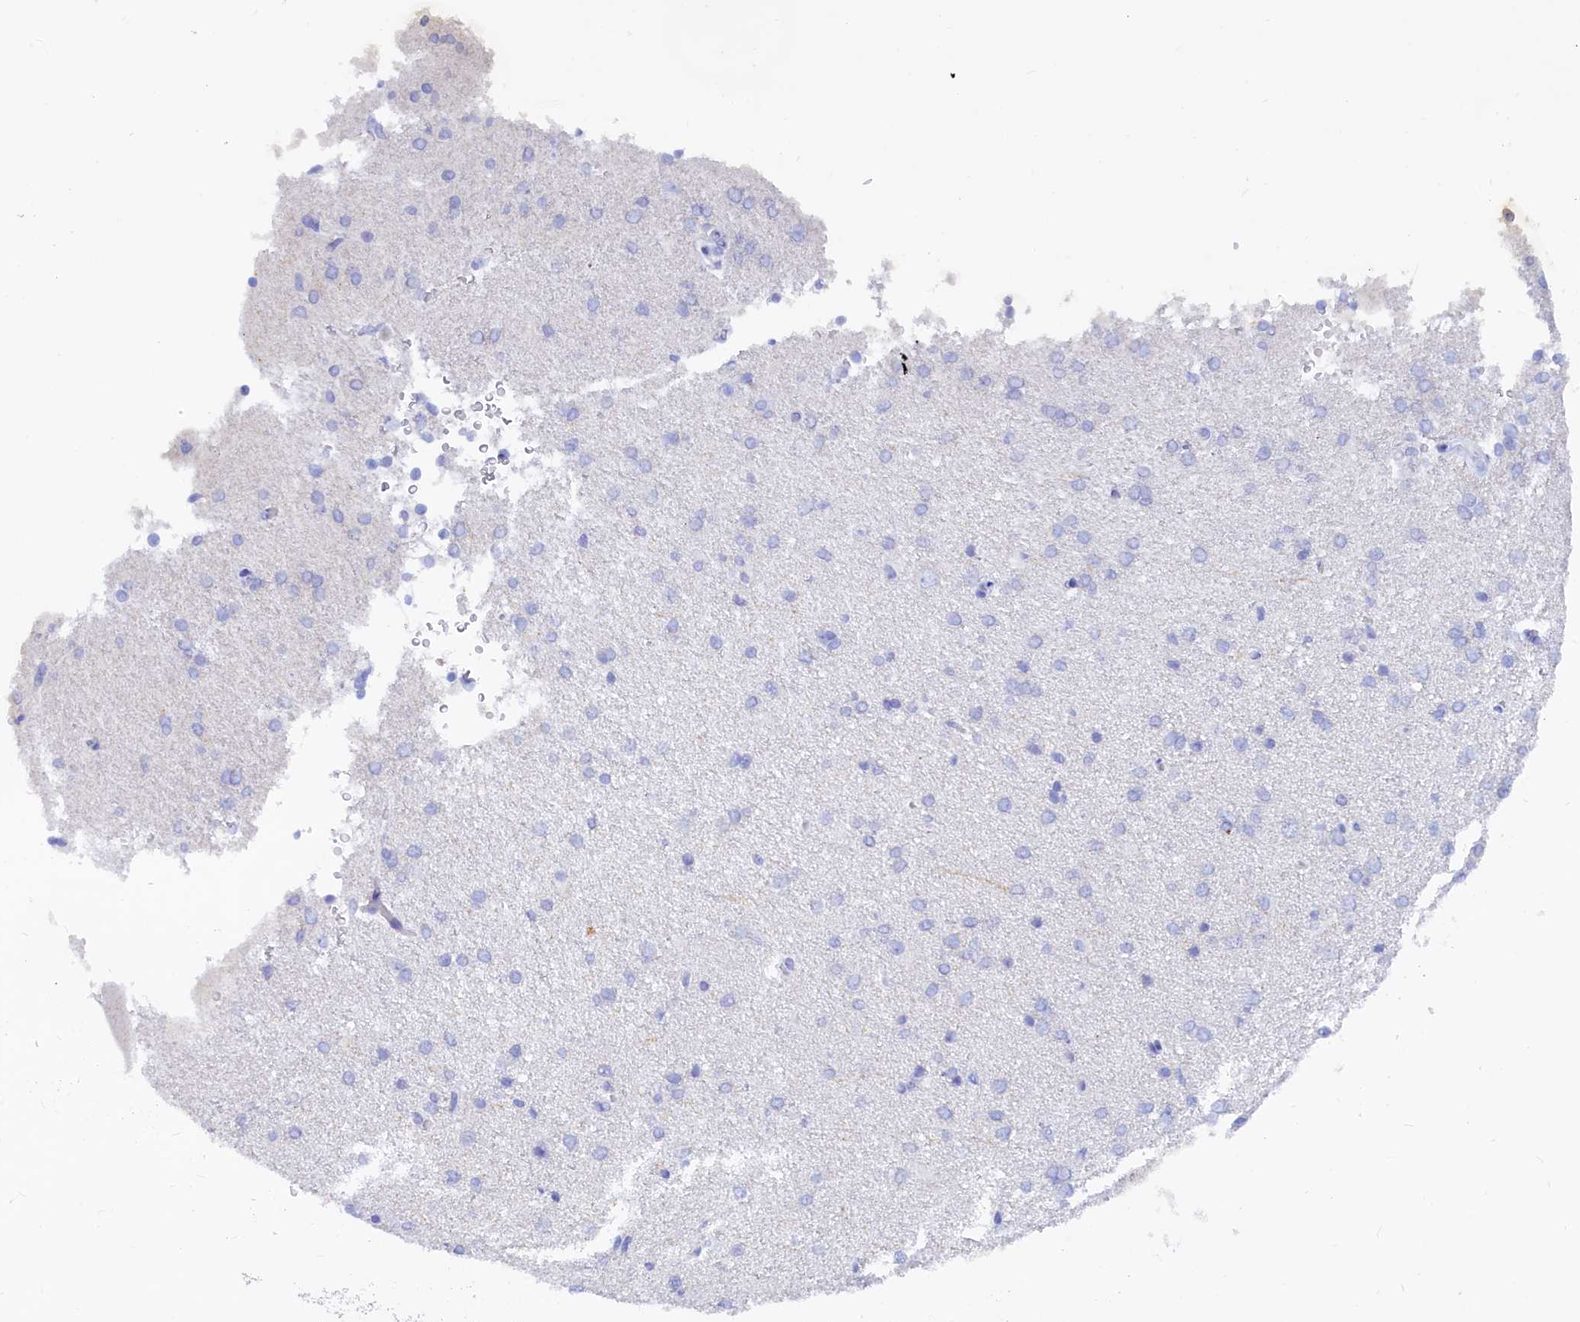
{"staining": {"intensity": "negative", "quantity": "none", "location": "none"}, "tissue": "cerebral cortex", "cell_type": "Endothelial cells", "image_type": "normal", "snomed": [{"axis": "morphology", "description": "Normal tissue, NOS"}, {"axis": "topography", "description": "Cerebral cortex"}], "caption": "DAB immunohistochemical staining of unremarkable human cerebral cortex reveals no significant expression in endothelial cells. (DAB IHC visualized using brightfield microscopy, high magnification).", "gene": "TRIM10", "patient": {"sex": "male", "age": 62}}